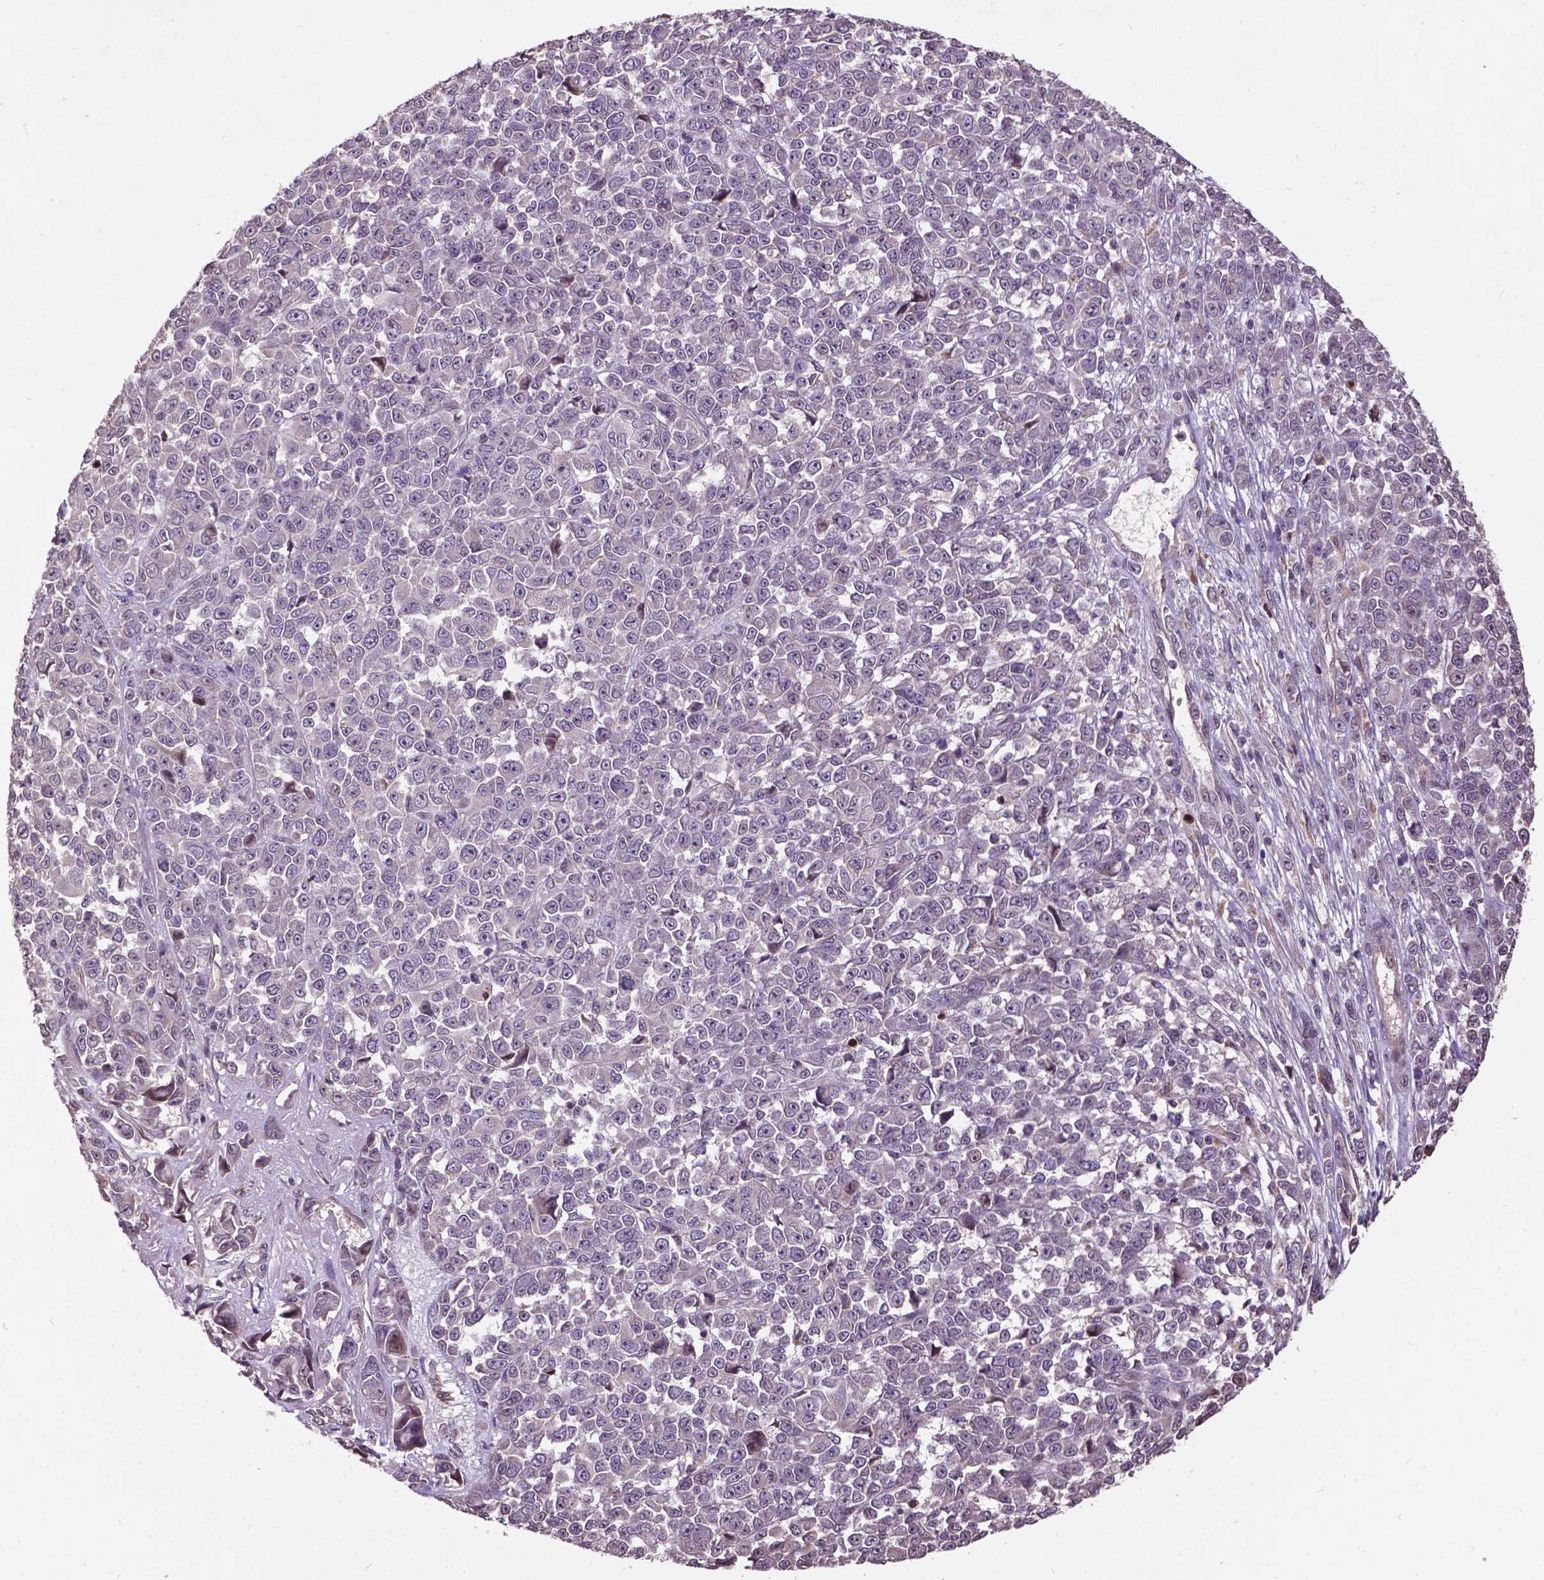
{"staining": {"intensity": "negative", "quantity": "none", "location": "none"}, "tissue": "melanoma", "cell_type": "Tumor cells", "image_type": "cancer", "snomed": [{"axis": "morphology", "description": "Malignant melanoma, NOS"}, {"axis": "topography", "description": "Skin"}], "caption": "Tumor cells show no significant staining in malignant melanoma.", "gene": "AP1S3", "patient": {"sex": "female", "age": 95}}